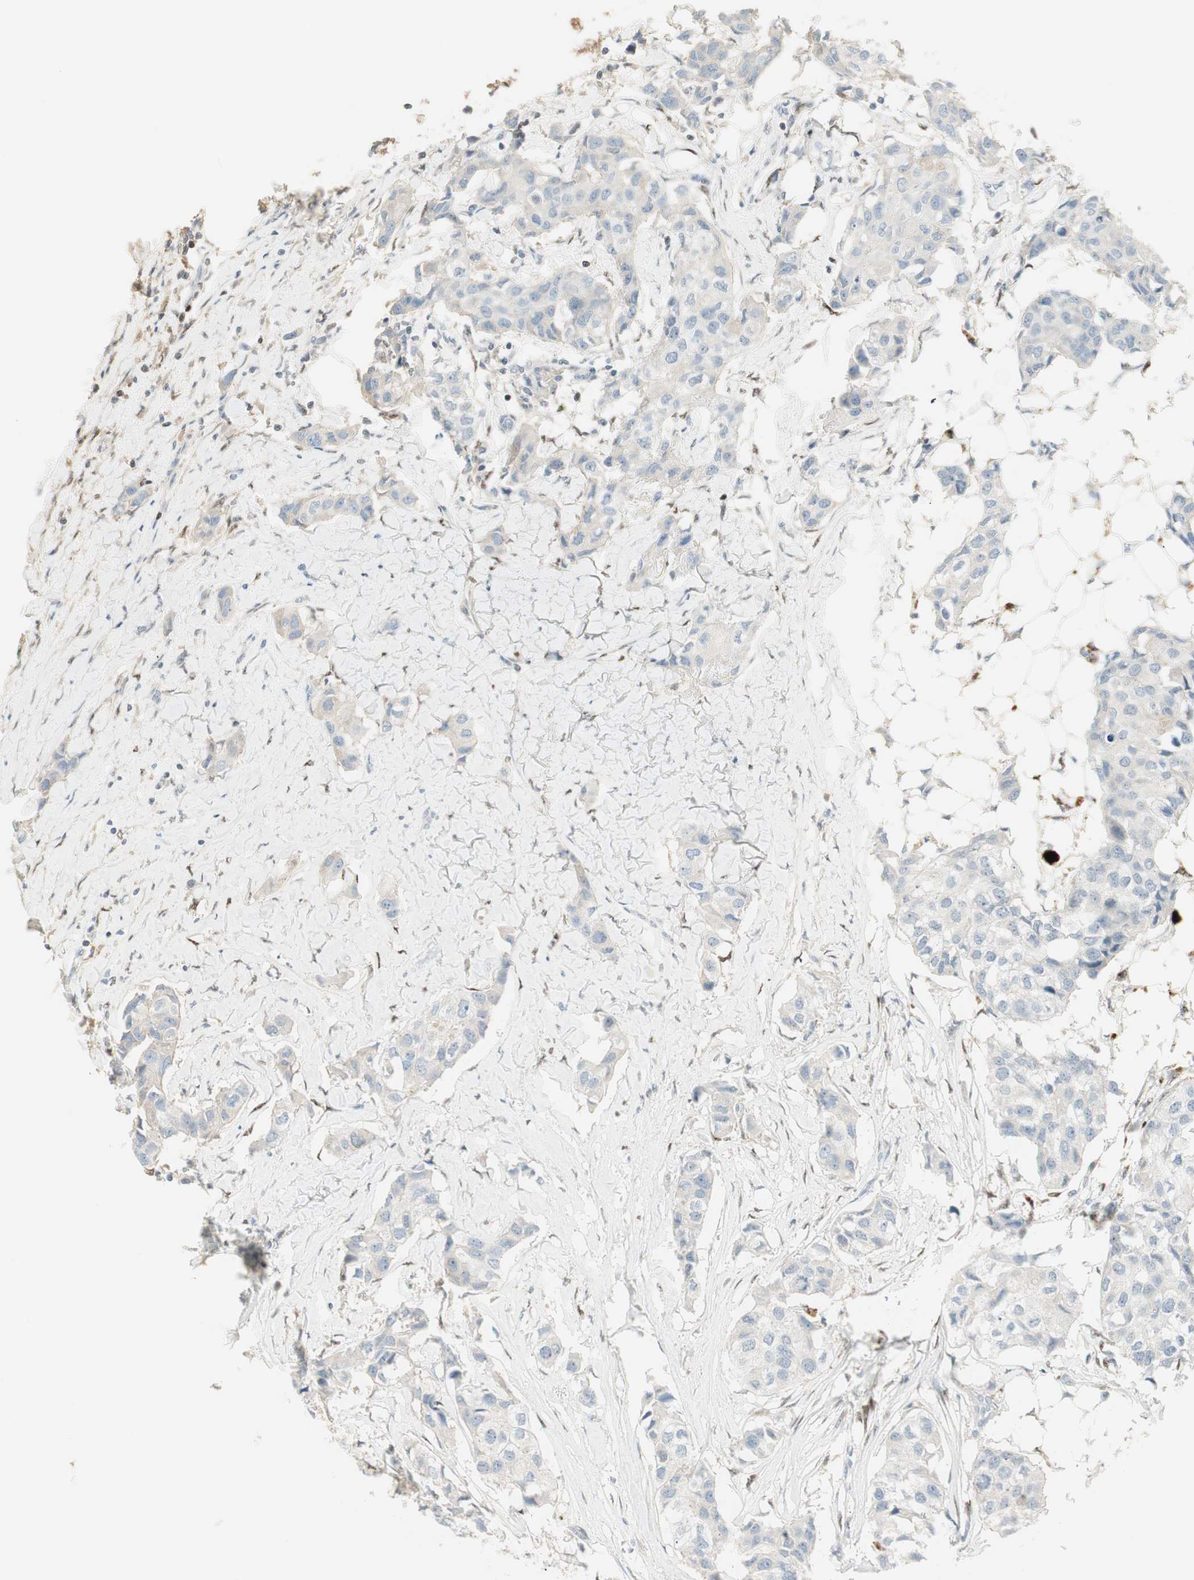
{"staining": {"intensity": "negative", "quantity": "none", "location": "none"}, "tissue": "breast cancer", "cell_type": "Tumor cells", "image_type": "cancer", "snomed": [{"axis": "morphology", "description": "Duct carcinoma"}, {"axis": "topography", "description": "Breast"}], "caption": "This is an IHC histopathology image of human breast invasive ductal carcinoma. There is no staining in tumor cells.", "gene": "RUNX2", "patient": {"sex": "female", "age": 80}}